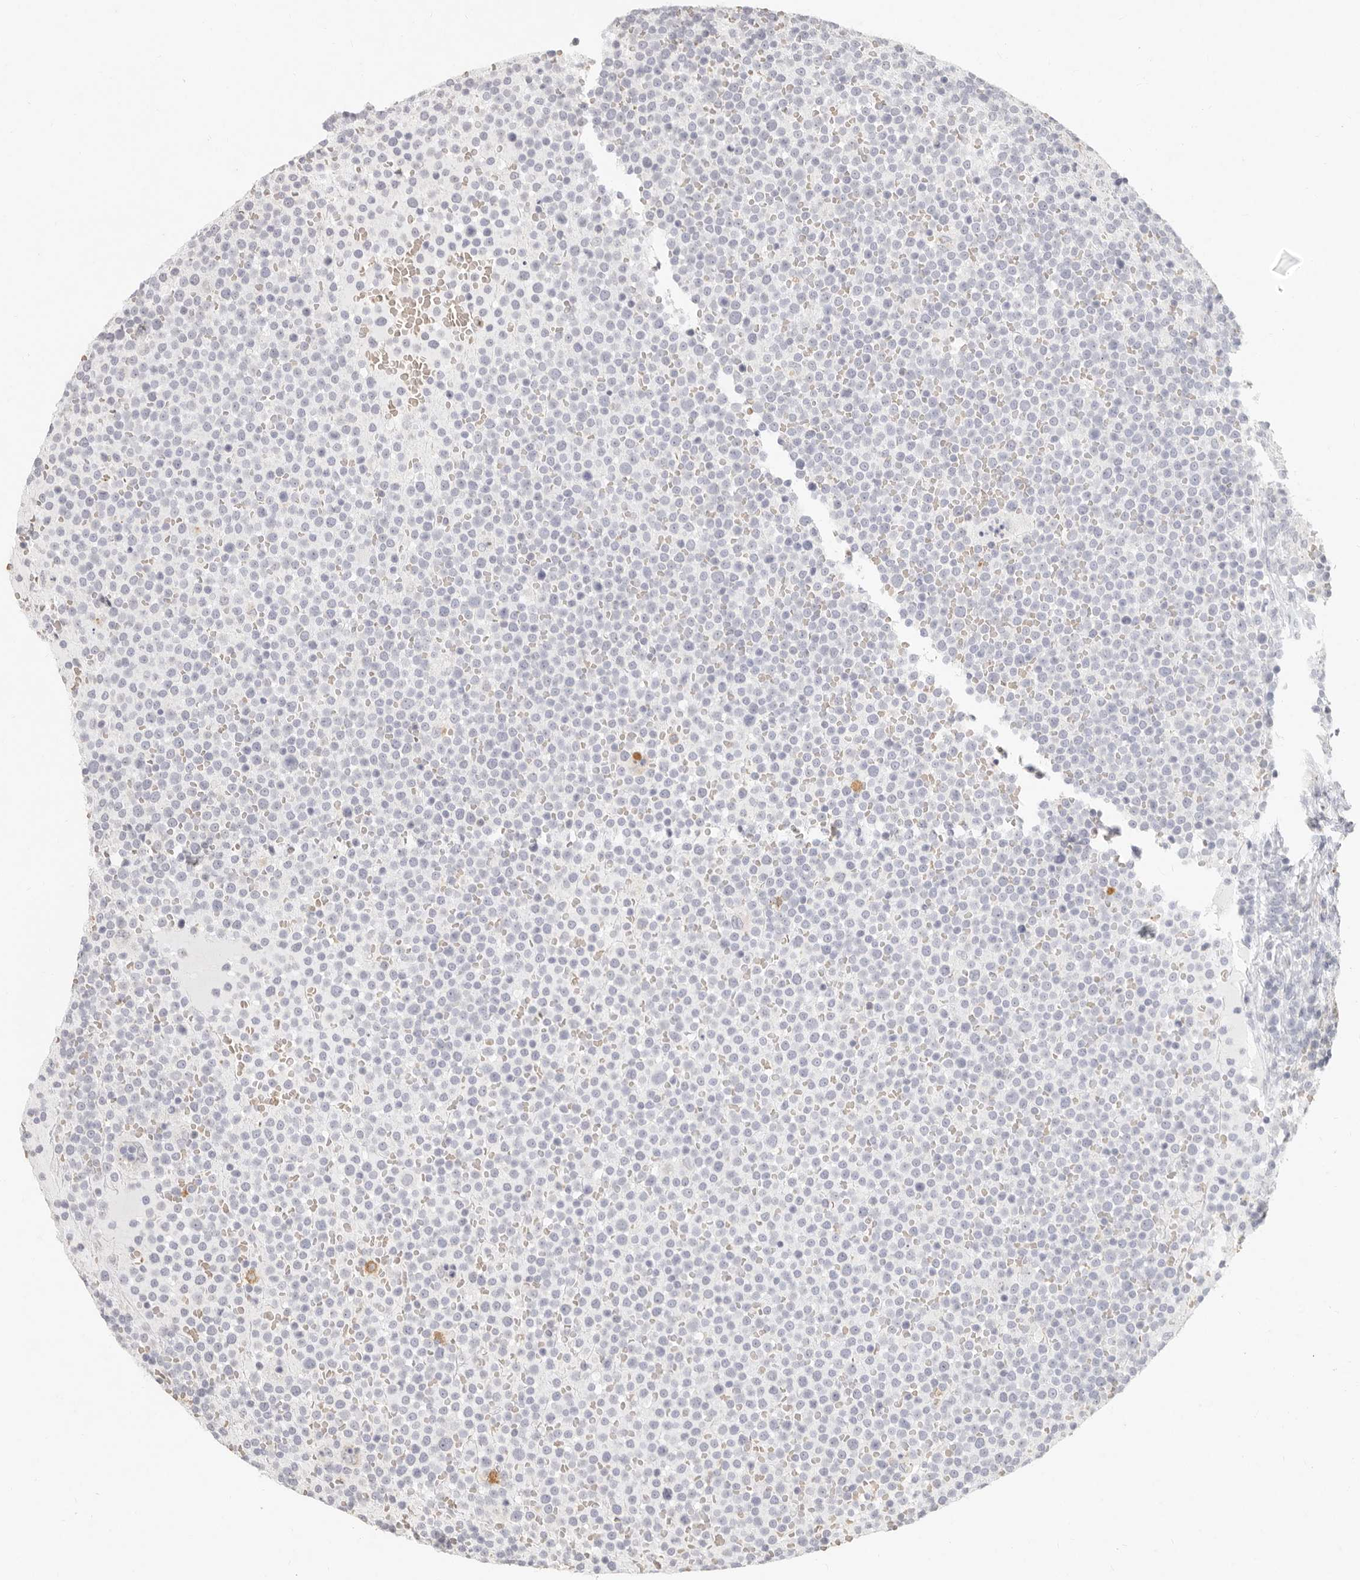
{"staining": {"intensity": "negative", "quantity": "none", "location": "none"}, "tissue": "lymphoma", "cell_type": "Tumor cells", "image_type": "cancer", "snomed": [{"axis": "morphology", "description": "Malignant lymphoma, non-Hodgkin's type, High grade"}, {"axis": "topography", "description": "Lymph node"}], "caption": "Lymphoma stained for a protein using immunohistochemistry shows no staining tumor cells.", "gene": "NIBAN1", "patient": {"sex": "male", "age": 61}}